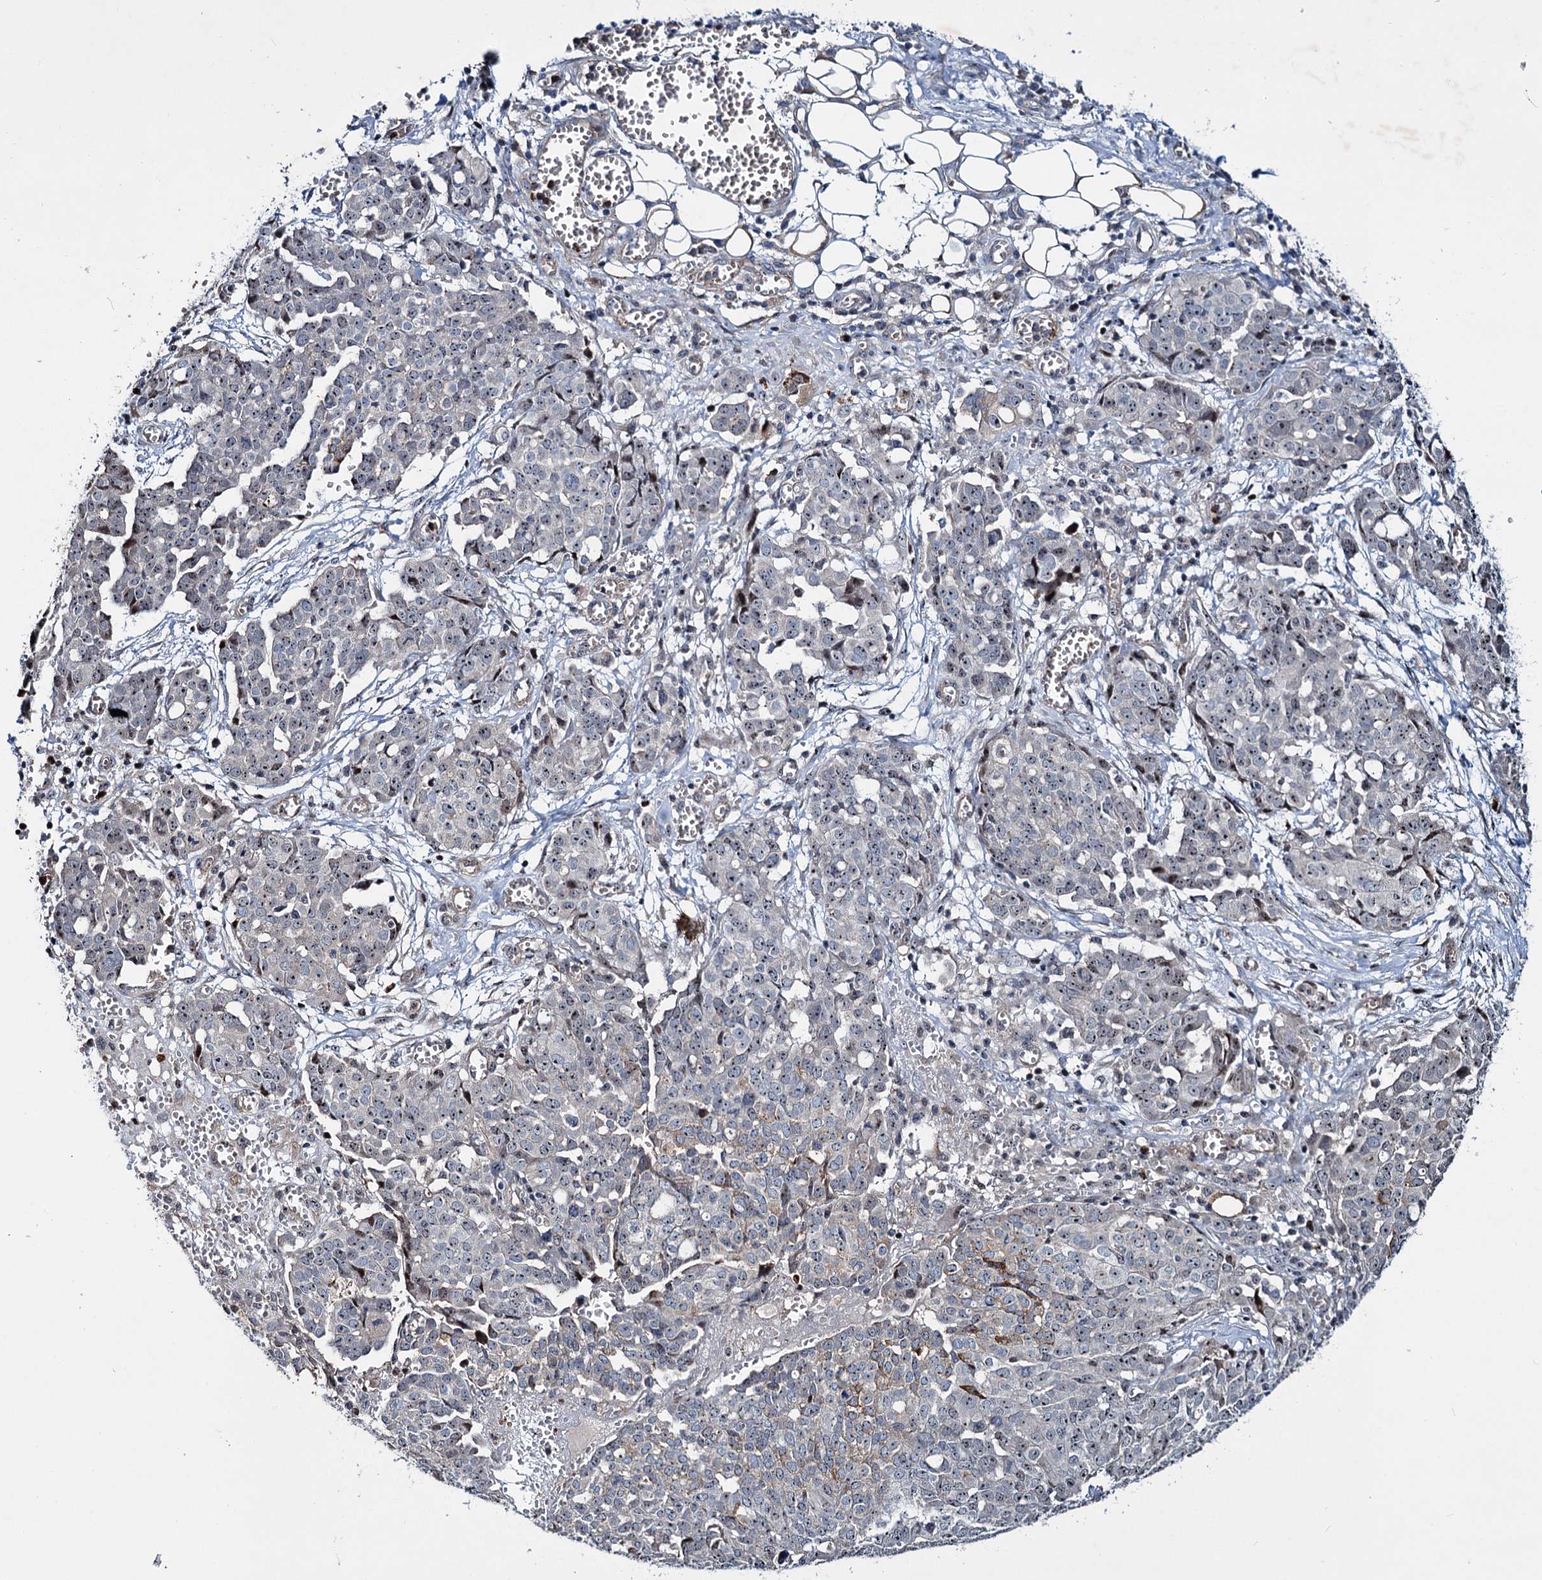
{"staining": {"intensity": "weak", "quantity": "<25%", "location": "nuclear"}, "tissue": "ovarian cancer", "cell_type": "Tumor cells", "image_type": "cancer", "snomed": [{"axis": "morphology", "description": "Cystadenocarcinoma, serous, NOS"}, {"axis": "topography", "description": "Soft tissue"}, {"axis": "topography", "description": "Ovary"}], "caption": "Immunohistochemical staining of ovarian cancer (serous cystadenocarcinoma) demonstrates no significant staining in tumor cells.", "gene": "PTDSS2", "patient": {"sex": "female", "age": 57}}